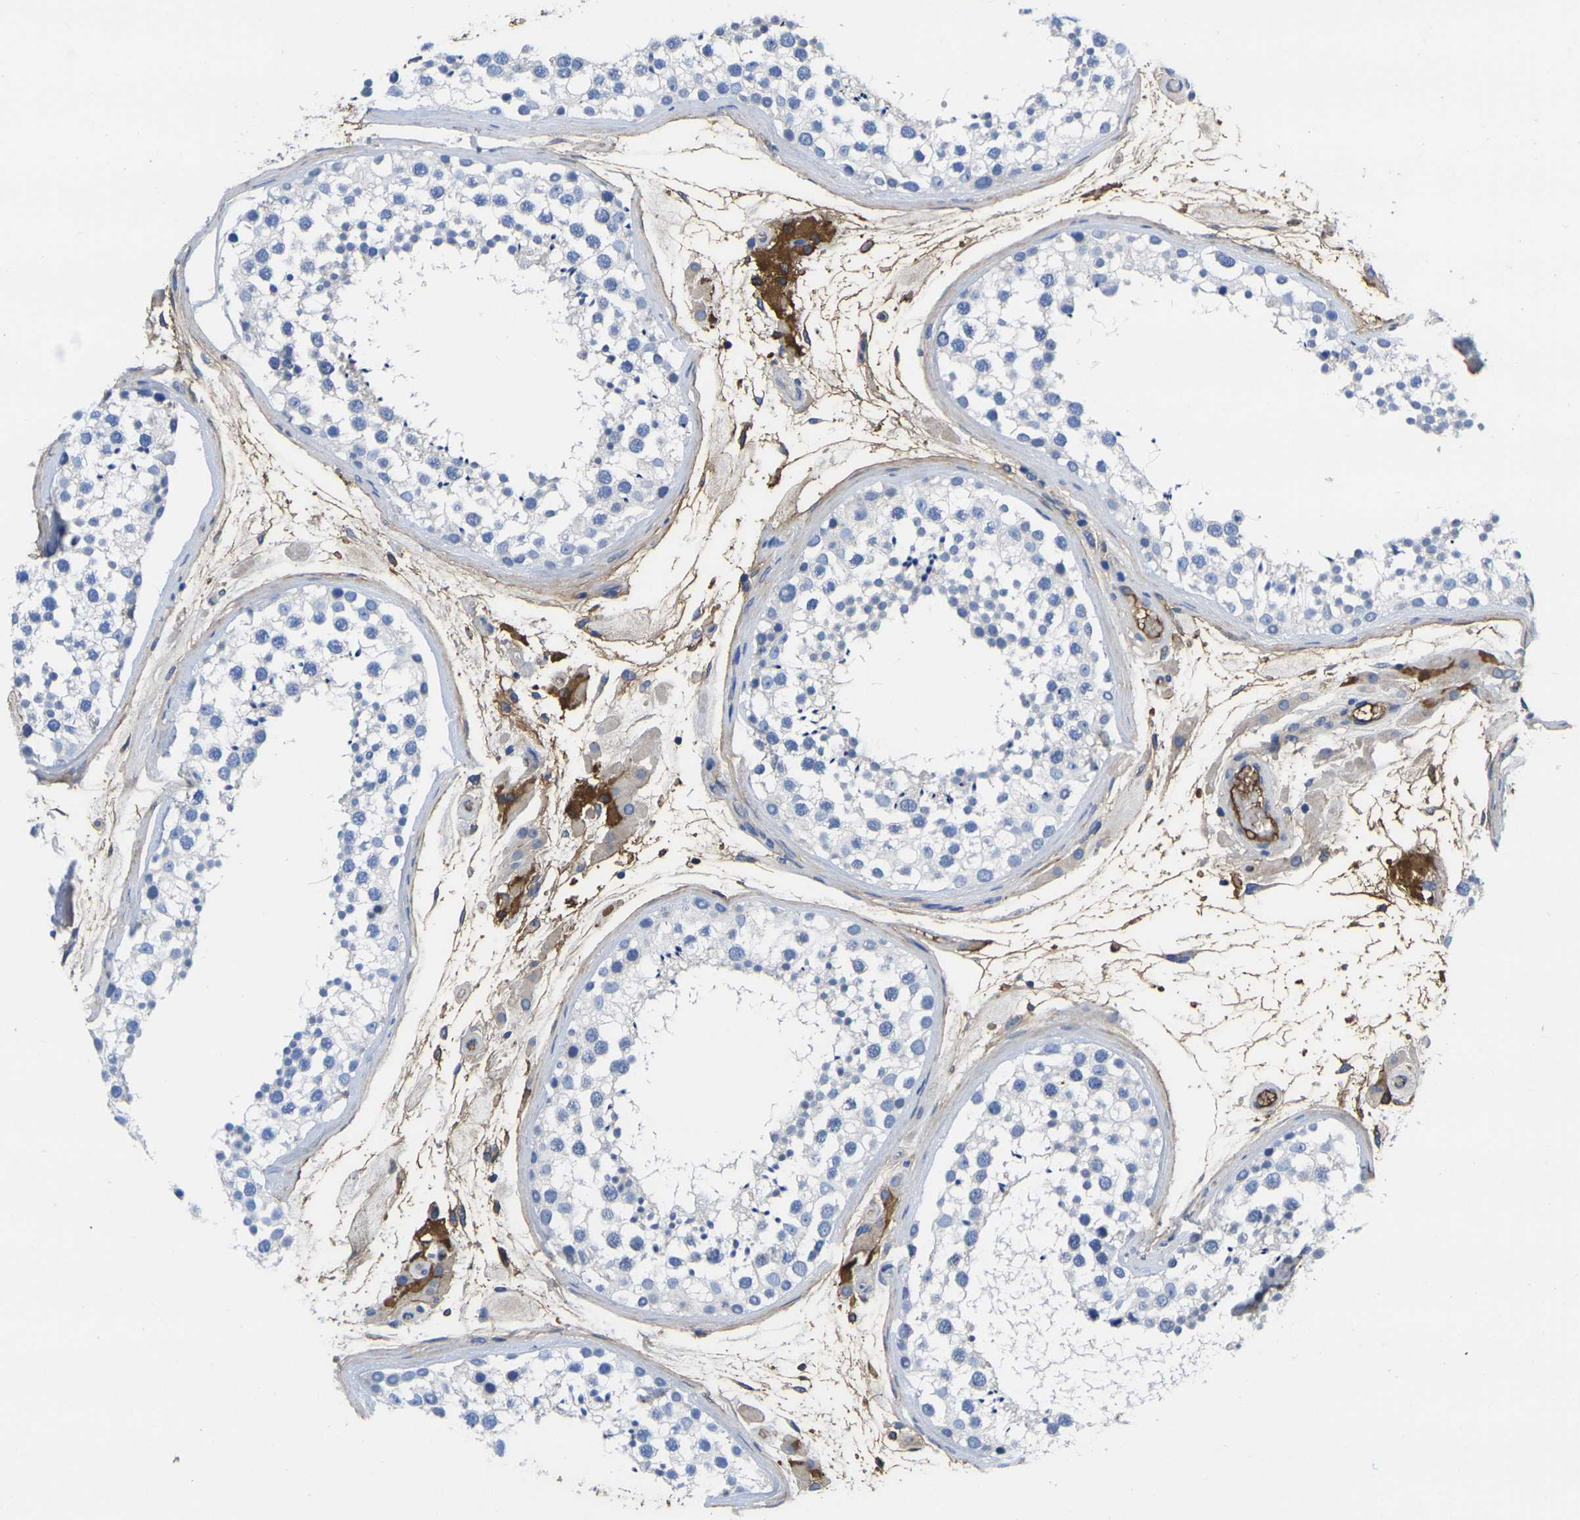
{"staining": {"intensity": "weak", "quantity": "<25%", "location": "cytoplasmic/membranous"}, "tissue": "testis", "cell_type": "Cells in seminiferous ducts", "image_type": "normal", "snomed": [{"axis": "morphology", "description": "Normal tissue, NOS"}, {"axis": "topography", "description": "Testis"}], "caption": "The photomicrograph shows no significant expression in cells in seminiferous ducts of testis.", "gene": "GREM2", "patient": {"sex": "male", "age": 46}}